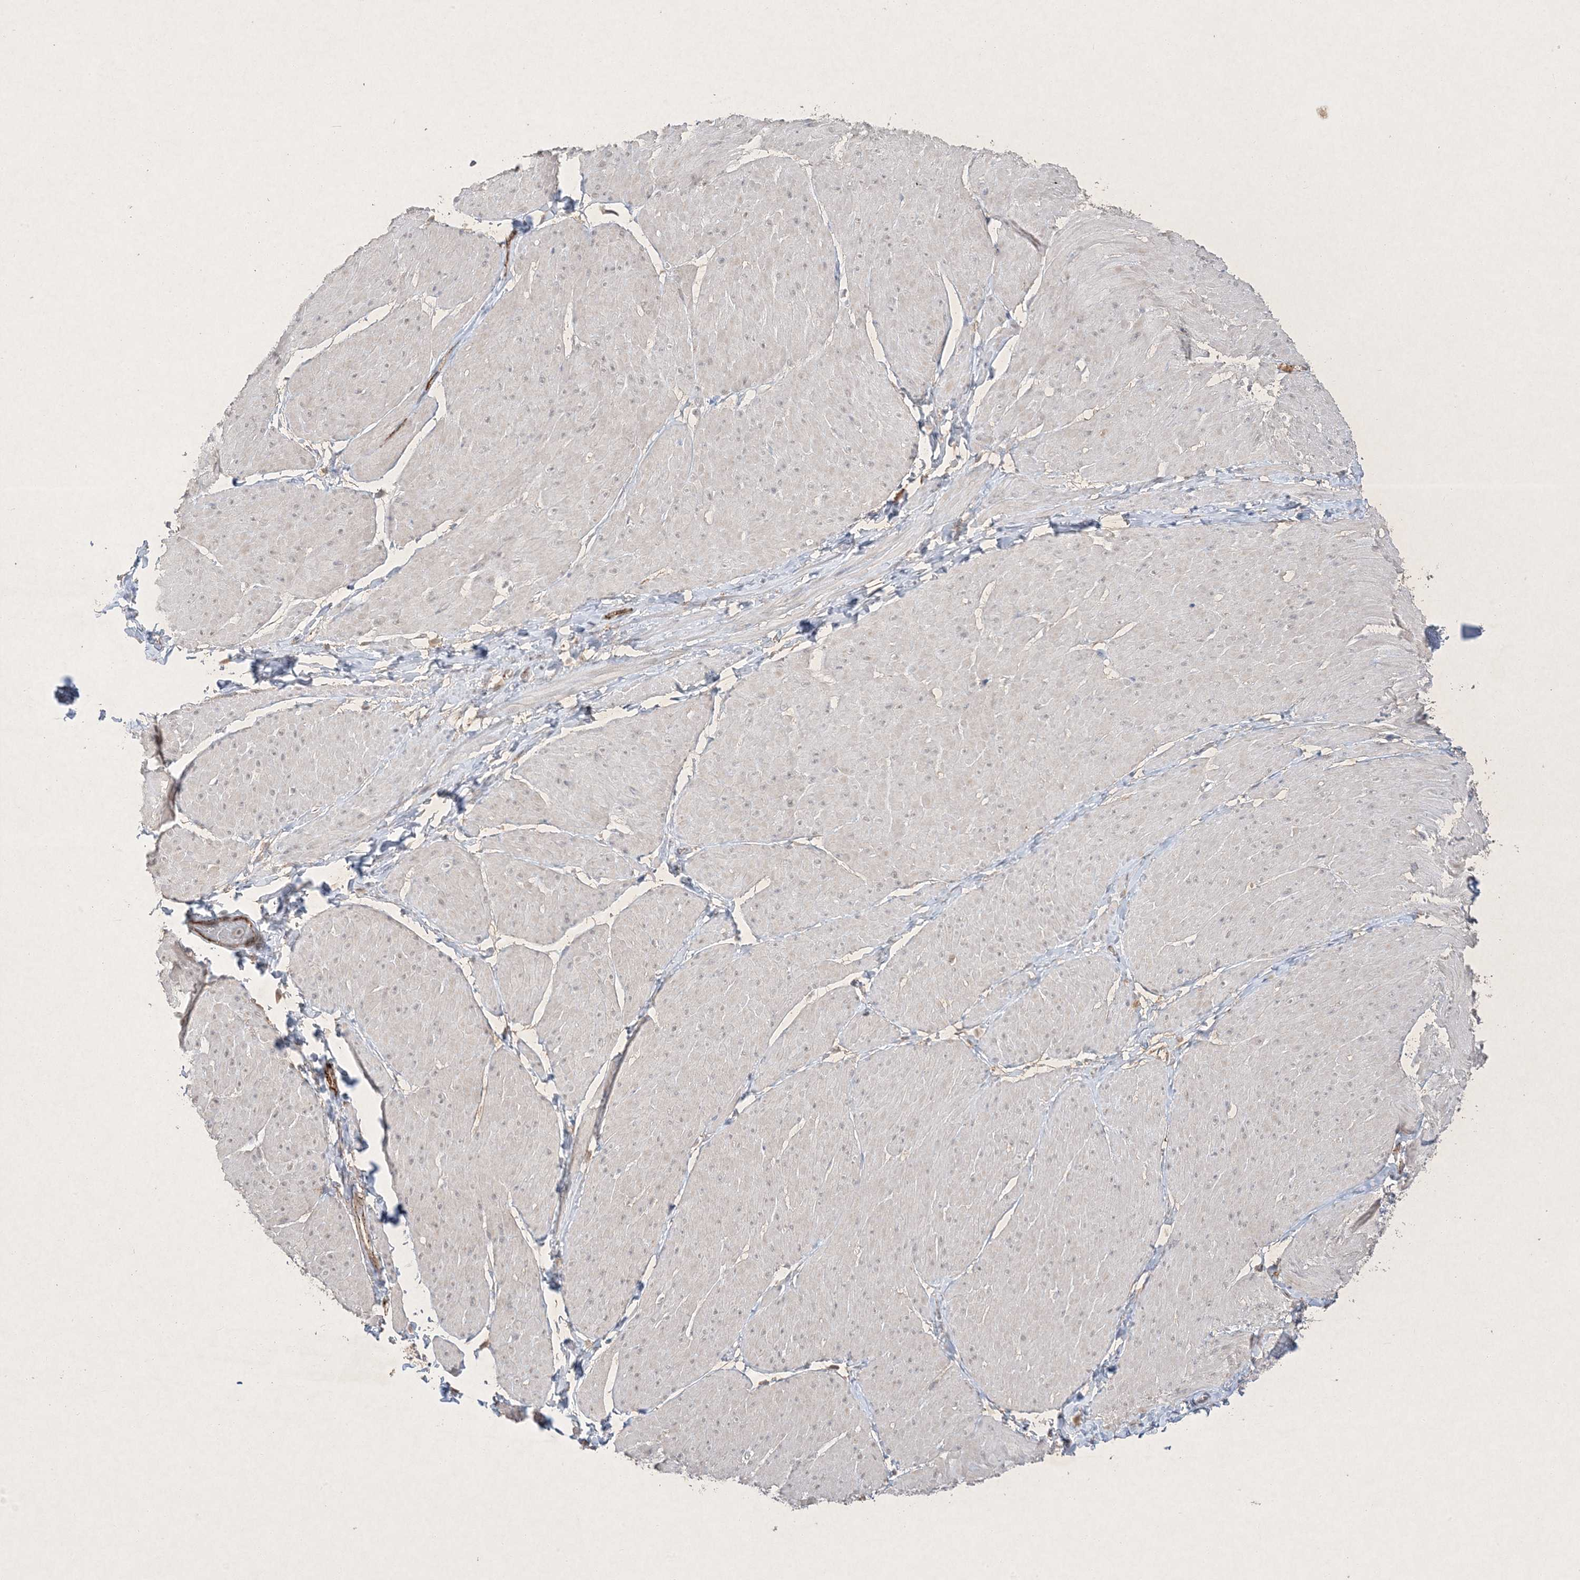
{"staining": {"intensity": "negative", "quantity": "none", "location": "none"}, "tissue": "smooth muscle", "cell_type": "Smooth muscle cells", "image_type": "normal", "snomed": [{"axis": "morphology", "description": "Urothelial carcinoma, High grade"}, {"axis": "topography", "description": "Urinary bladder"}], "caption": "Immunohistochemistry (IHC) histopathology image of normal smooth muscle: human smooth muscle stained with DAB (3,3'-diaminobenzidine) exhibits no significant protein staining in smooth muscle cells.", "gene": "PRSS36", "patient": {"sex": "male", "age": 46}}